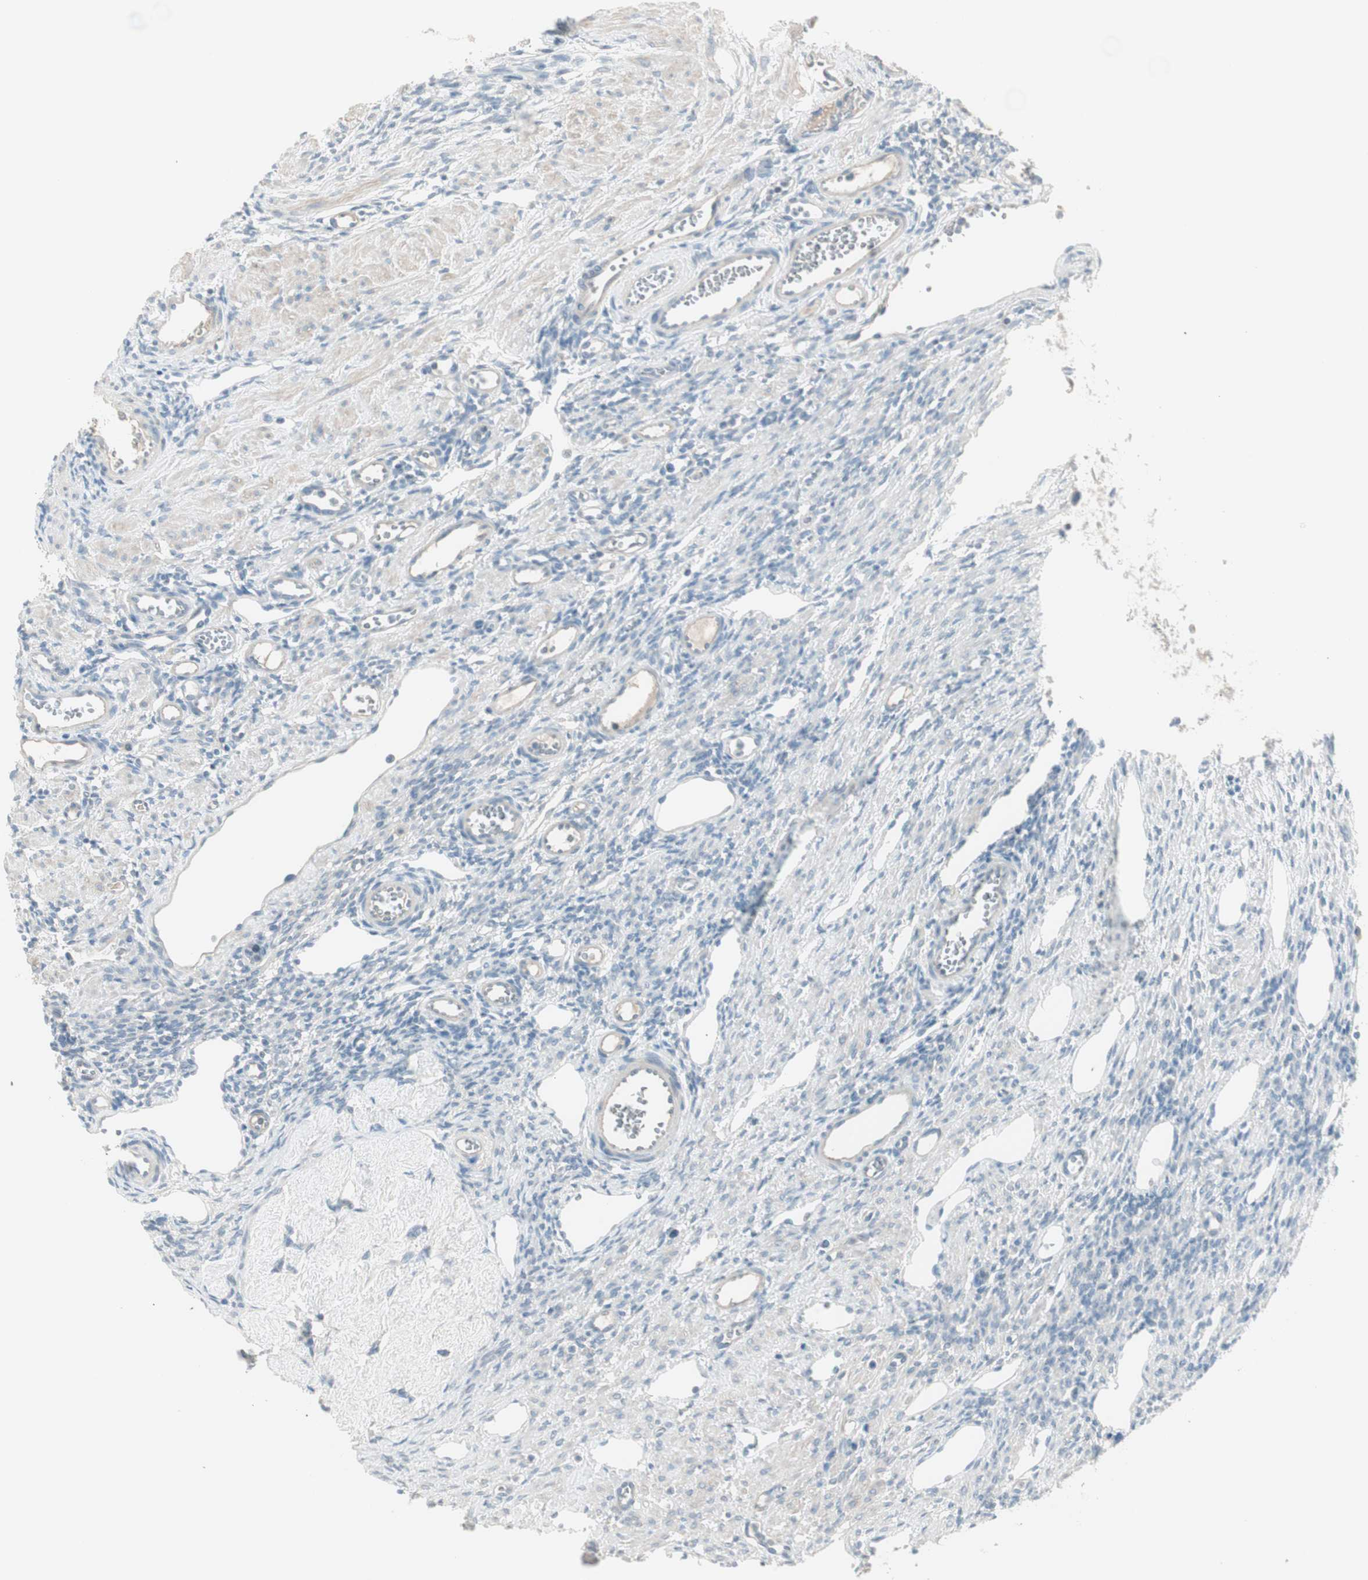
{"staining": {"intensity": "negative", "quantity": "none", "location": "none"}, "tissue": "ovary", "cell_type": "Ovarian stroma cells", "image_type": "normal", "snomed": [{"axis": "morphology", "description": "Normal tissue, NOS"}, {"axis": "topography", "description": "Ovary"}], "caption": "Micrograph shows no significant protein staining in ovarian stroma cells of normal ovary.", "gene": "ITLN2", "patient": {"sex": "female", "age": 33}}